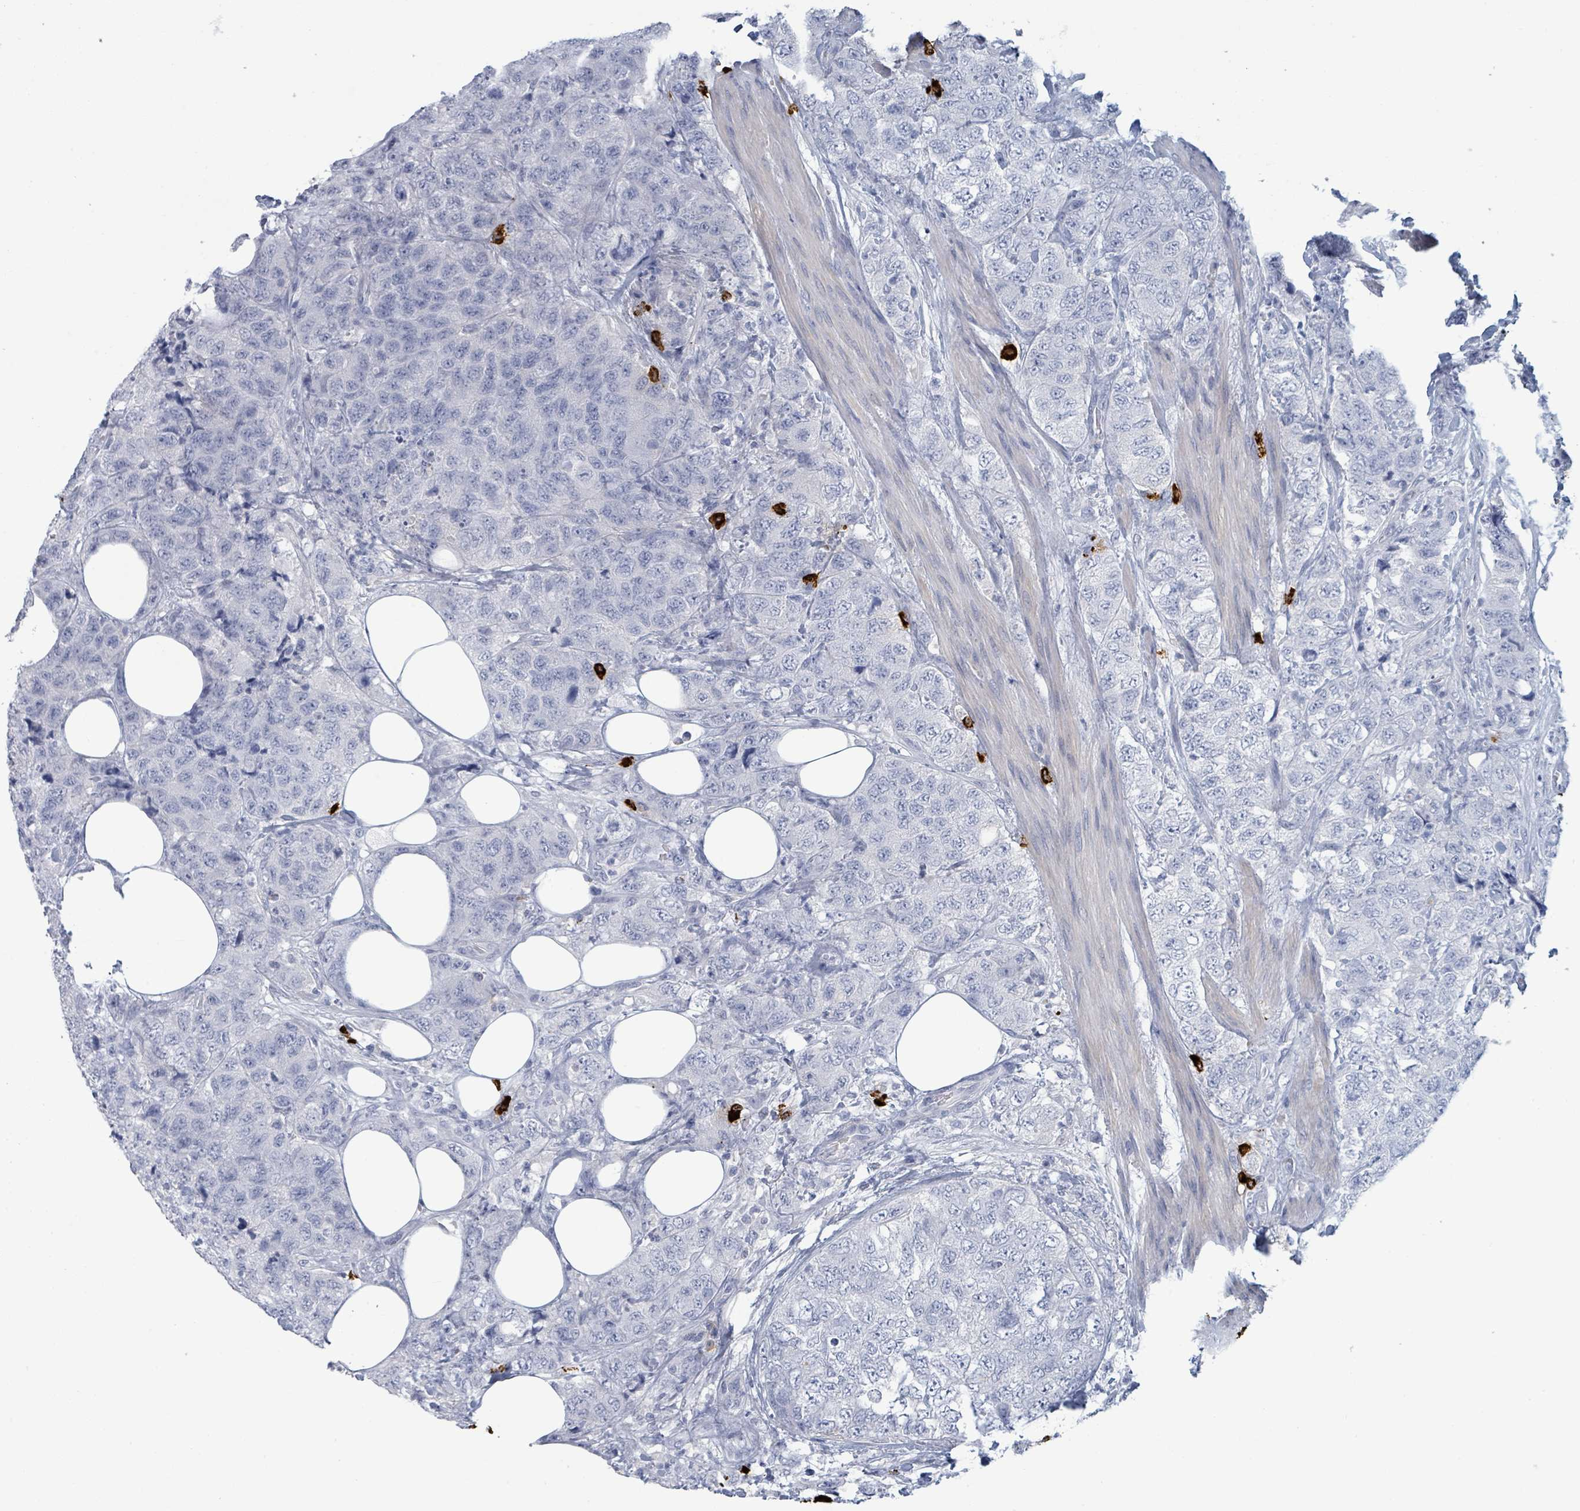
{"staining": {"intensity": "negative", "quantity": "none", "location": "none"}, "tissue": "urothelial cancer", "cell_type": "Tumor cells", "image_type": "cancer", "snomed": [{"axis": "morphology", "description": "Urothelial carcinoma, High grade"}, {"axis": "topography", "description": "Urinary bladder"}], "caption": "The IHC photomicrograph has no significant staining in tumor cells of high-grade urothelial carcinoma tissue.", "gene": "VPS13D", "patient": {"sex": "female", "age": 78}}